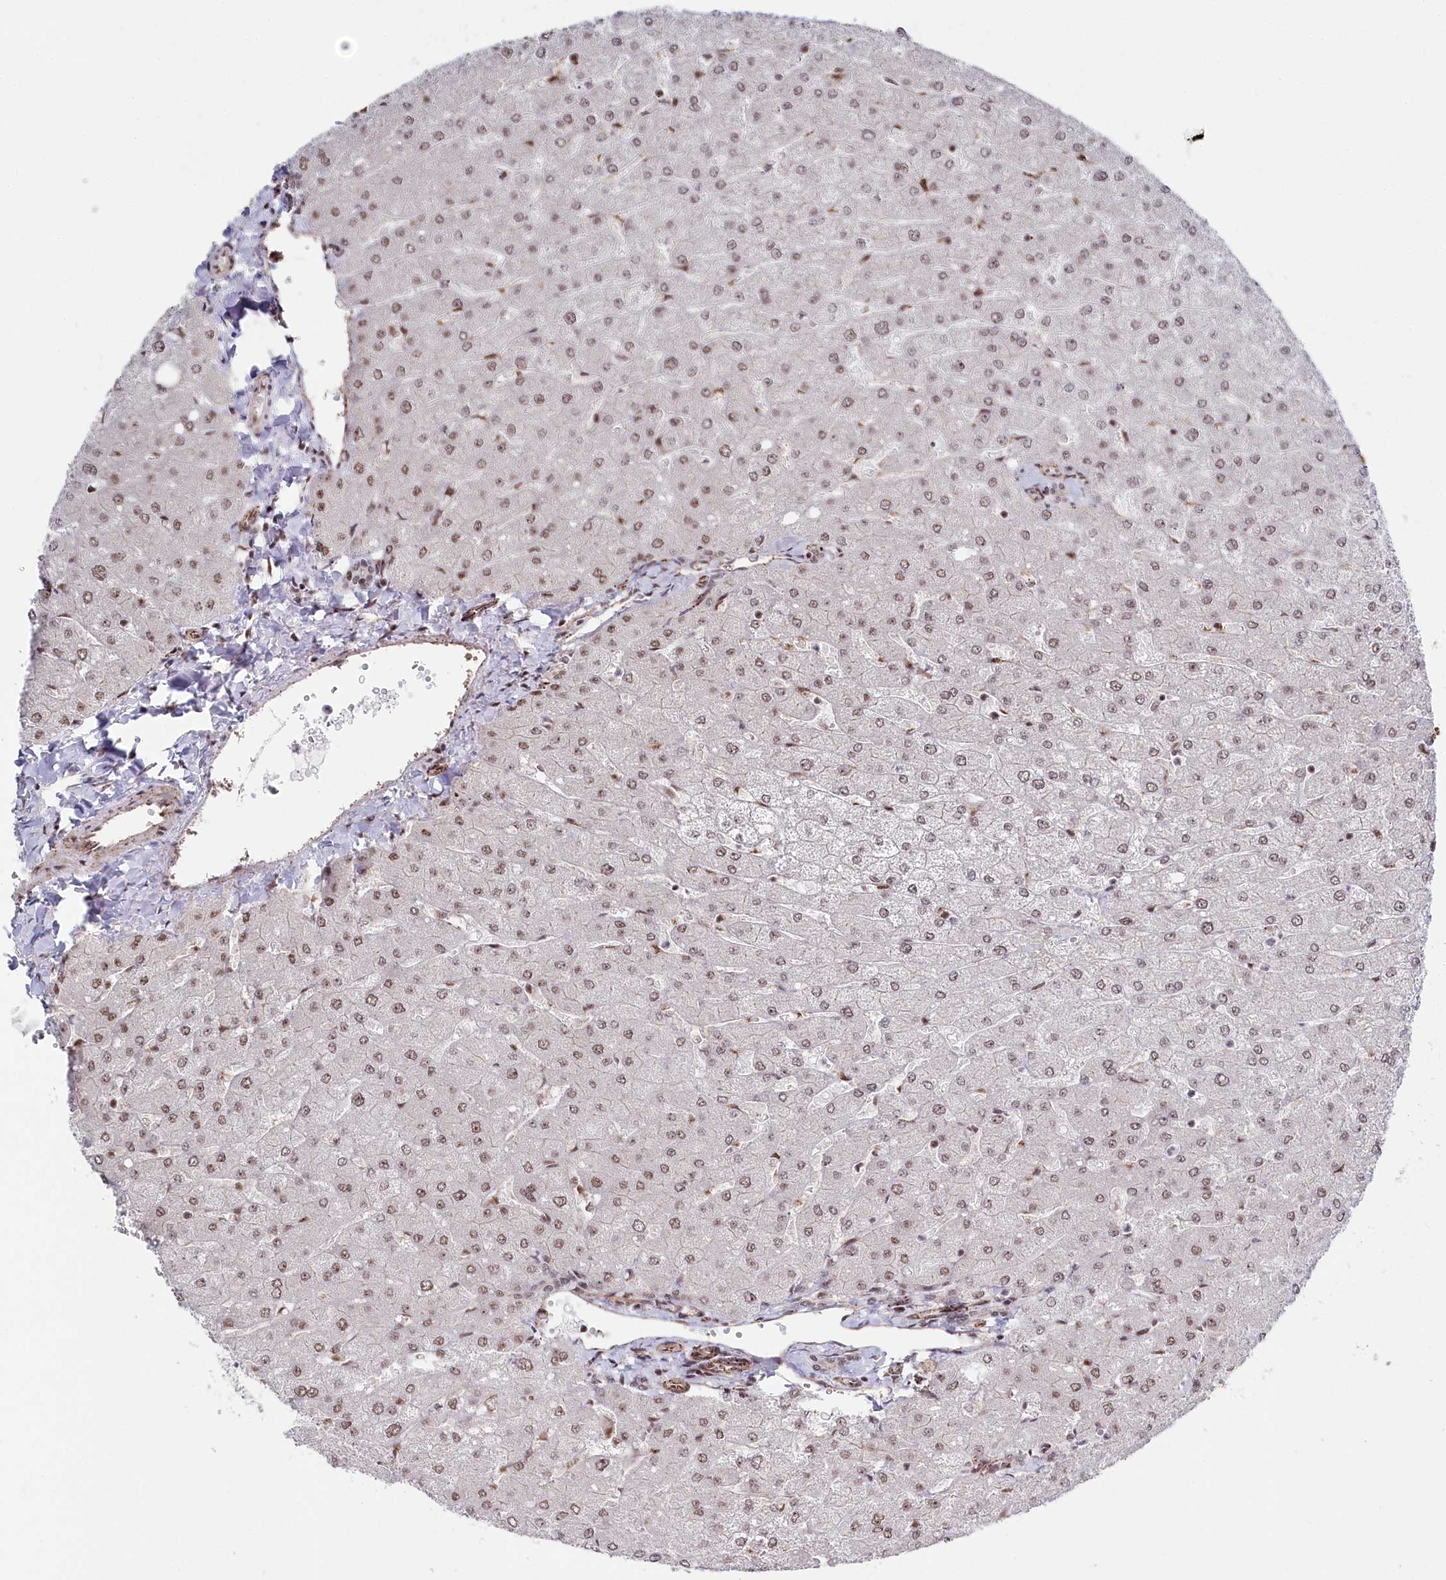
{"staining": {"intensity": "moderate", "quantity": ">75%", "location": "nuclear"}, "tissue": "liver", "cell_type": "Cholangiocytes", "image_type": "normal", "snomed": [{"axis": "morphology", "description": "Normal tissue, NOS"}, {"axis": "topography", "description": "Liver"}], "caption": "High-magnification brightfield microscopy of normal liver stained with DAB (brown) and counterstained with hematoxylin (blue). cholangiocytes exhibit moderate nuclear expression is identified in about>75% of cells. The staining was performed using DAB, with brown indicating positive protein expression. Nuclei are stained blue with hematoxylin.", "gene": "POLR2H", "patient": {"sex": "male", "age": 55}}